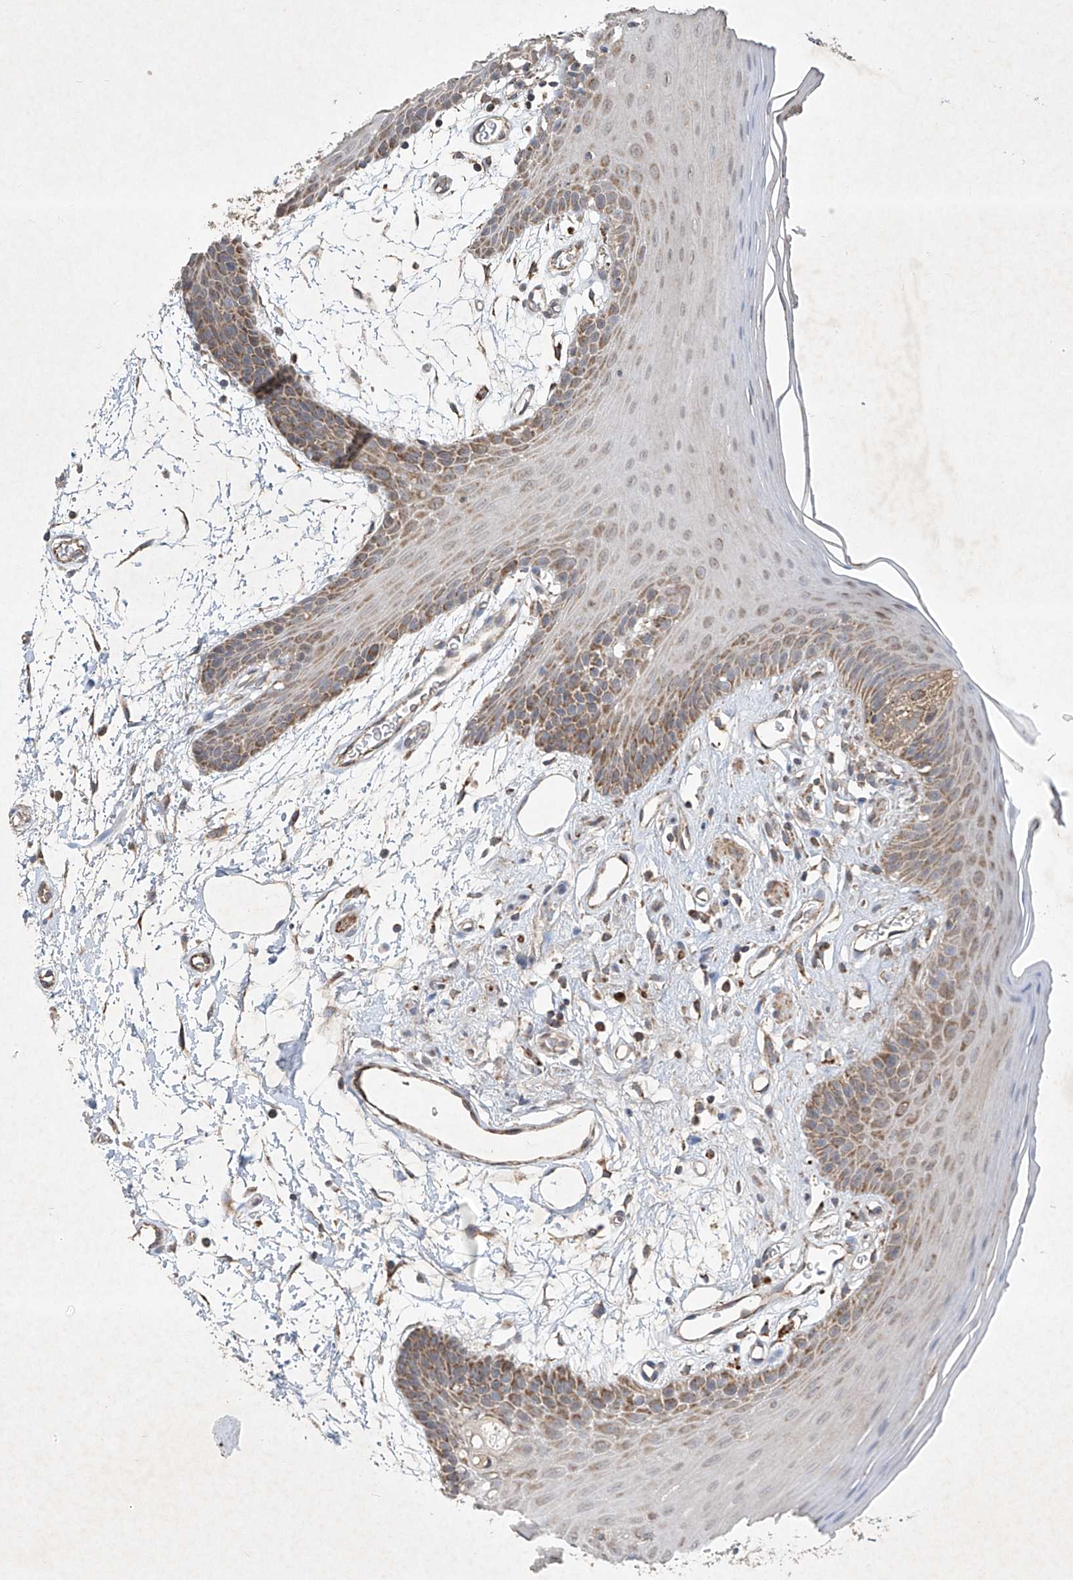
{"staining": {"intensity": "moderate", "quantity": ">75%", "location": "cytoplasmic/membranous"}, "tissue": "oral mucosa", "cell_type": "Squamous epithelial cells", "image_type": "normal", "snomed": [{"axis": "morphology", "description": "Normal tissue, NOS"}, {"axis": "topography", "description": "Skeletal muscle"}, {"axis": "topography", "description": "Oral tissue"}, {"axis": "topography", "description": "Salivary gland"}, {"axis": "topography", "description": "Peripheral nerve tissue"}], "caption": "A brown stain shows moderate cytoplasmic/membranous staining of a protein in squamous epithelial cells of benign oral mucosa. (DAB IHC, brown staining for protein, blue staining for nuclei).", "gene": "UQCC1", "patient": {"sex": "male", "age": 54}}